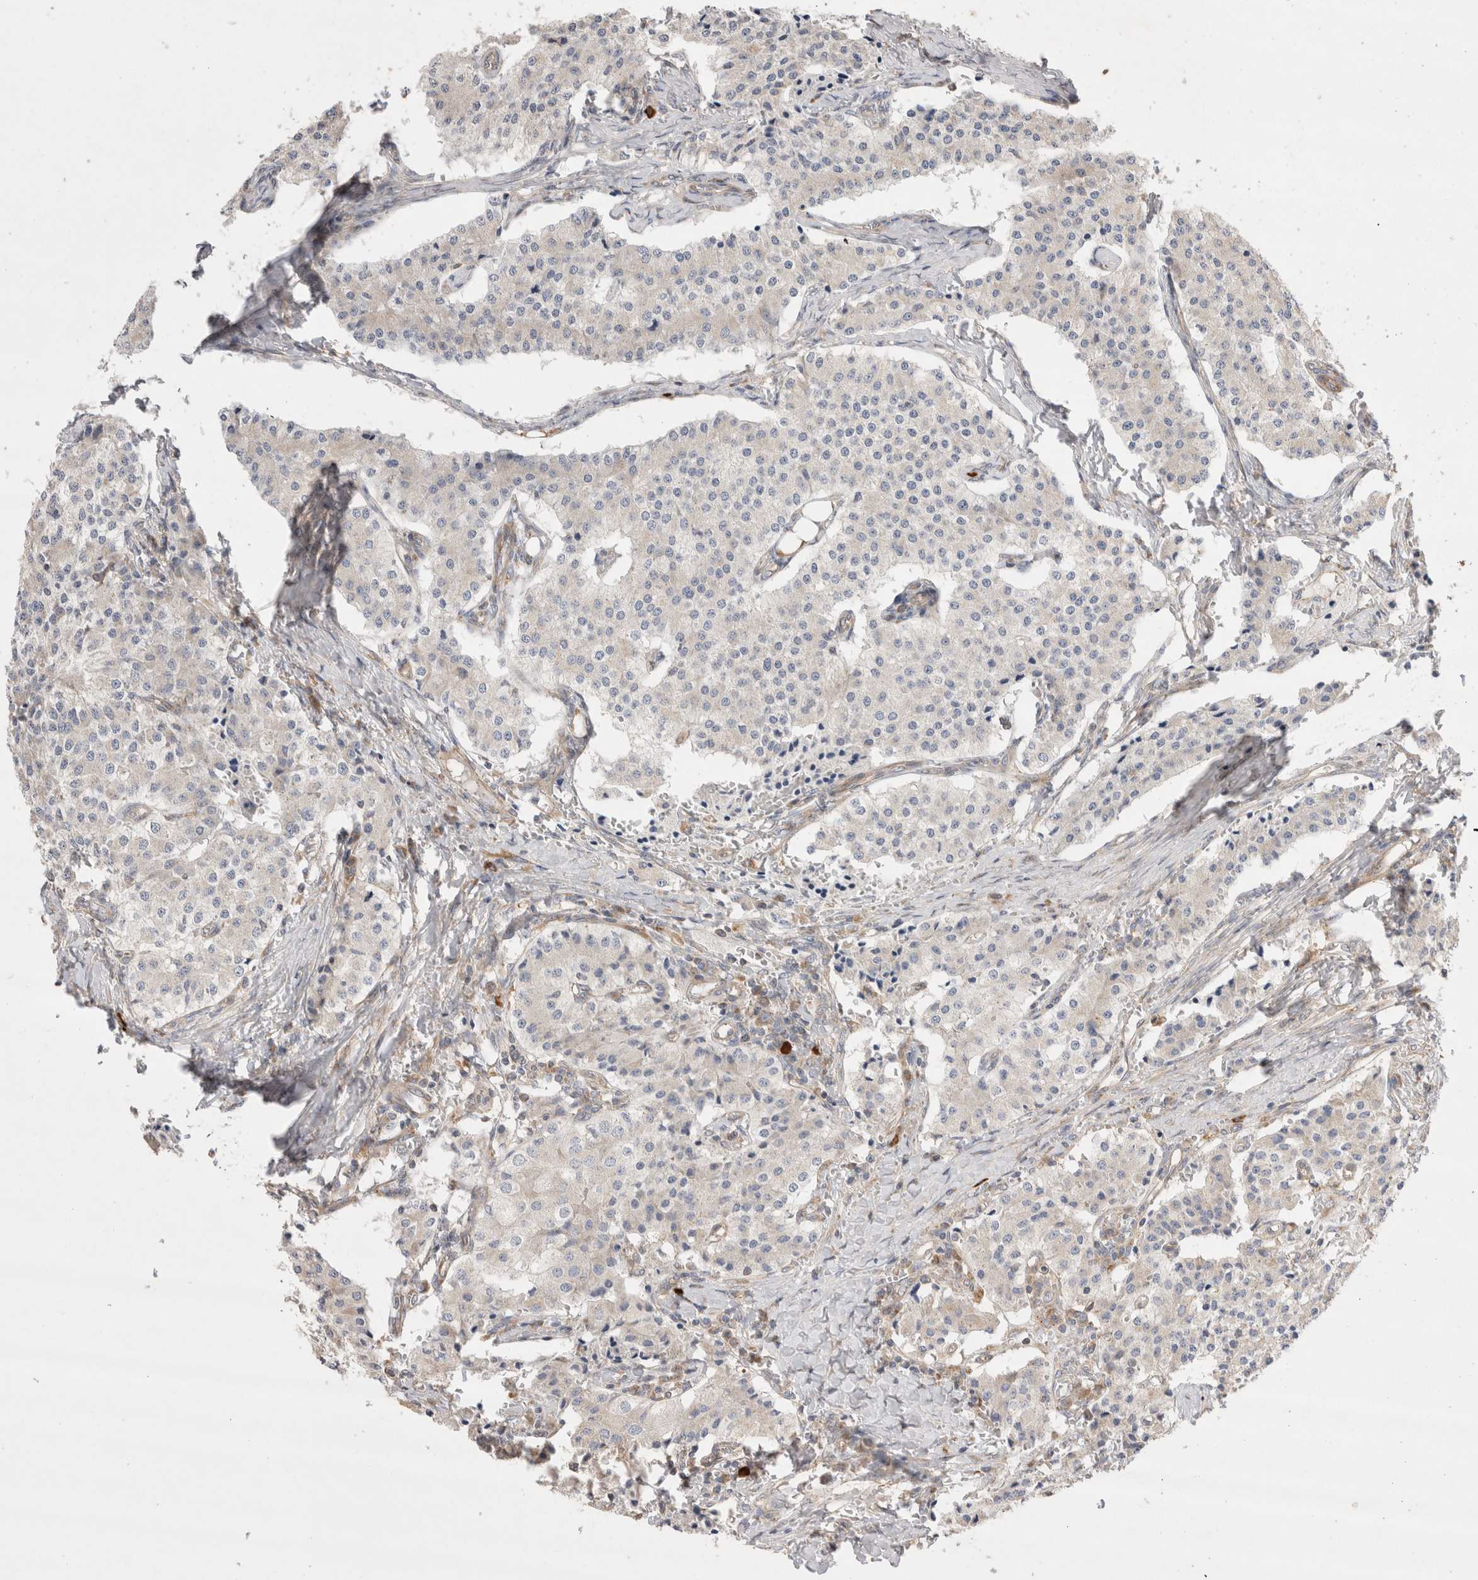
{"staining": {"intensity": "negative", "quantity": "none", "location": "none"}, "tissue": "carcinoid", "cell_type": "Tumor cells", "image_type": "cancer", "snomed": [{"axis": "morphology", "description": "Carcinoid, malignant, NOS"}, {"axis": "topography", "description": "Colon"}], "caption": "High power microscopy photomicrograph of an immunohistochemistry (IHC) photomicrograph of malignant carcinoid, revealing no significant expression in tumor cells.", "gene": "TBC1D16", "patient": {"sex": "female", "age": 52}}